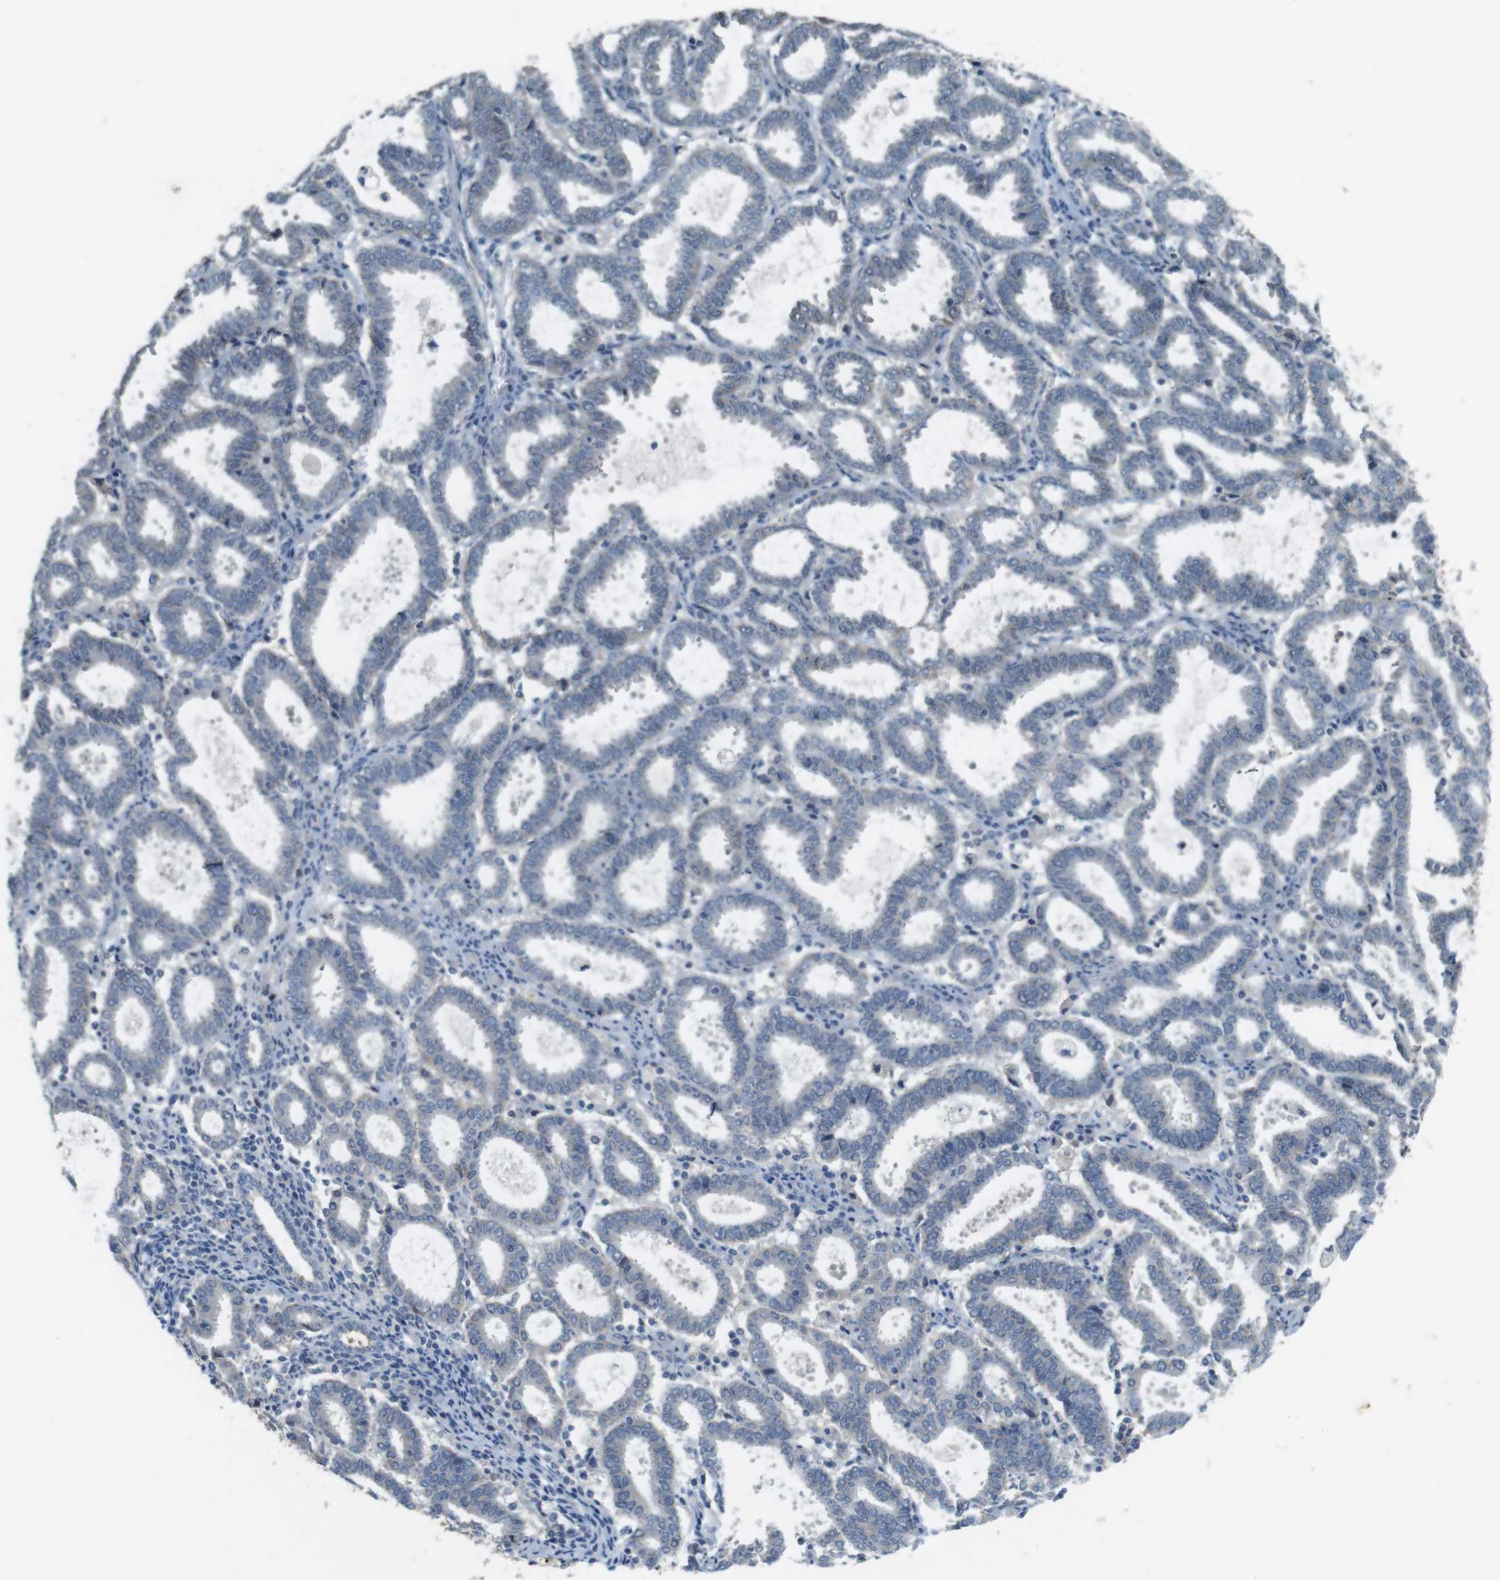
{"staining": {"intensity": "negative", "quantity": "none", "location": "none"}, "tissue": "endometrial cancer", "cell_type": "Tumor cells", "image_type": "cancer", "snomed": [{"axis": "morphology", "description": "Adenocarcinoma, NOS"}, {"axis": "topography", "description": "Uterus"}], "caption": "Immunohistochemistry photomicrograph of endometrial adenocarcinoma stained for a protein (brown), which displays no positivity in tumor cells. (DAB (3,3'-diaminobenzidine) immunohistochemistry visualized using brightfield microscopy, high magnification).", "gene": "MUC5B", "patient": {"sex": "female", "age": 83}}